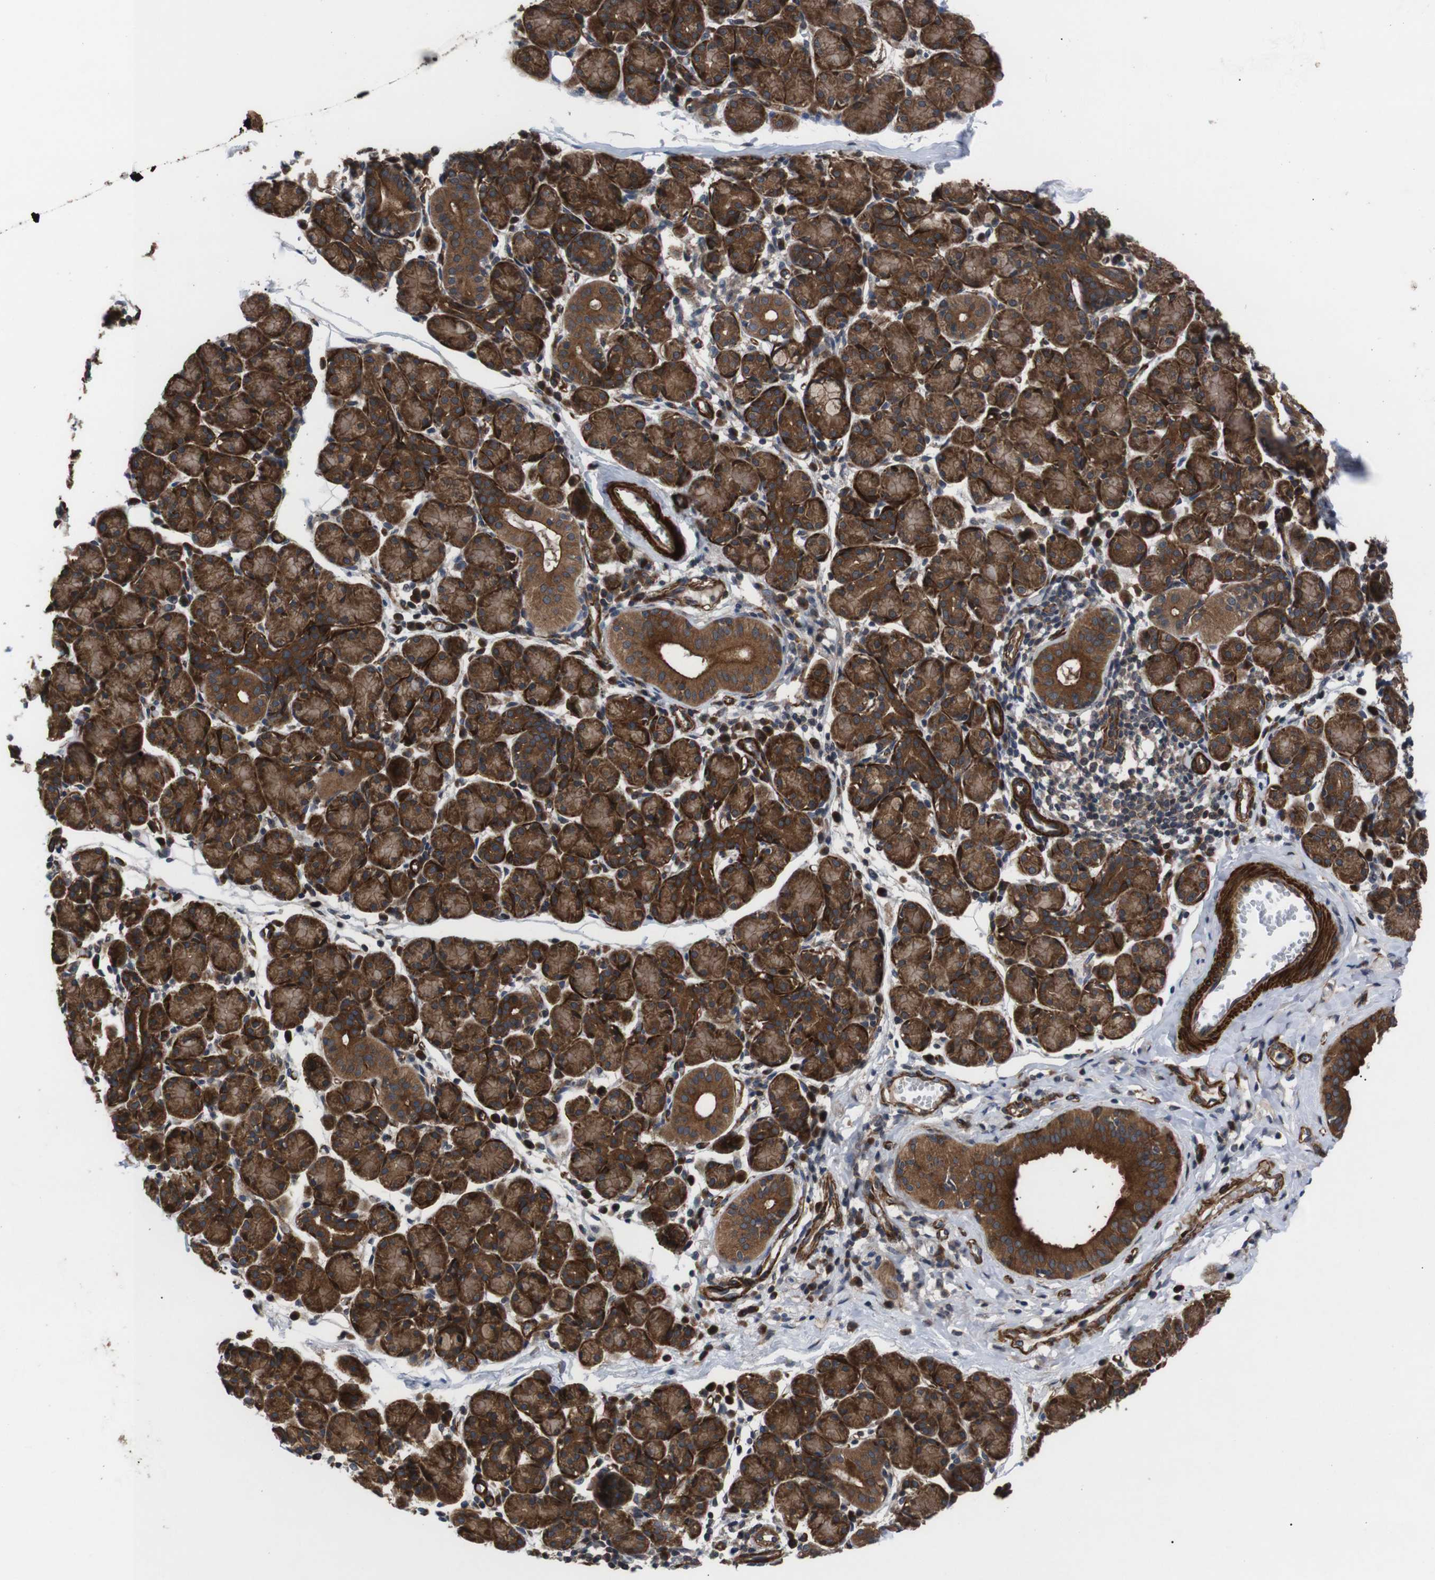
{"staining": {"intensity": "strong", "quantity": "25%-75%", "location": "cytoplasmic/membranous"}, "tissue": "salivary gland", "cell_type": "Glandular cells", "image_type": "normal", "snomed": [{"axis": "morphology", "description": "Normal tissue, NOS"}, {"axis": "morphology", "description": "Inflammation, NOS"}, {"axis": "topography", "description": "Lymph node"}, {"axis": "topography", "description": "Salivary gland"}], "caption": "A histopathology image of salivary gland stained for a protein exhibits strong cytoplasmic/membranous brown staining in glandular cells. Using DAB (3,3'-diaminobenzidine) (brown) and hematoxylin (blue) stains, captured at high magnification using brightfield microscopy.", "gene": "PAWR", "patient": {"sex": "male", "age": 3}}